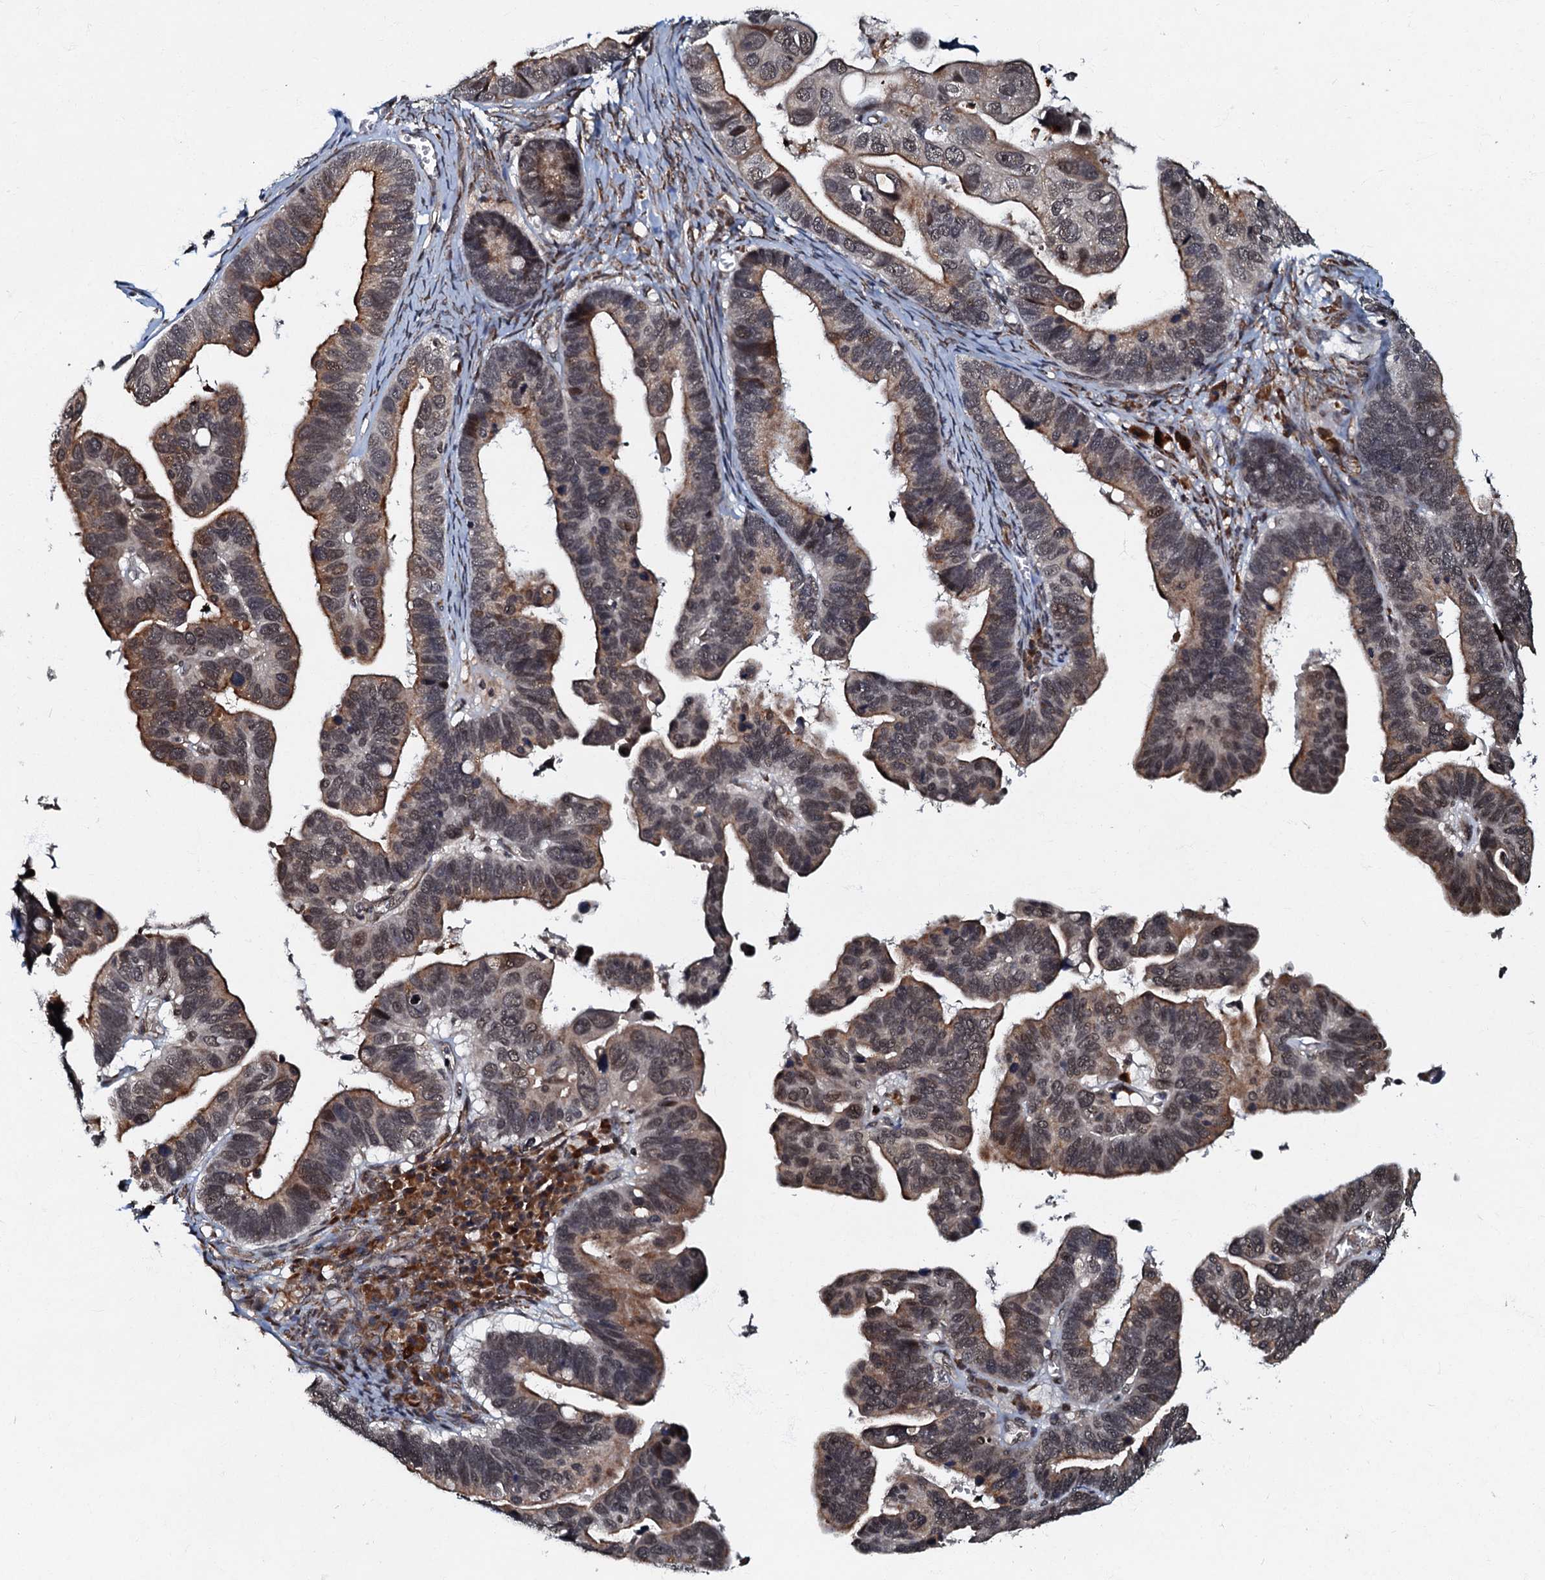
{"staining": {"intensity": "moderate", "quantity": ">75%", "location": "cytoplasmic/membranous,nuclear"}, "tissue": "ovarian cancer", "cell_type": "Tumor cells", "image_type": "cancer", "snomed": [{"axis": "morphology", "description": "Cystadenocarcinoma, serous, NOS"}, {"axis": "topography", "description": "Ovary"}], "caption": "Tumor cells demonstrate medium levels of moderate cytoplasmic/membranous and nuclear staining in about >75% of cells in human ovarian serous cystadenocarcinoma.", "gene": "C18orf32", "patient": {"sex": "female", "age": 56}}